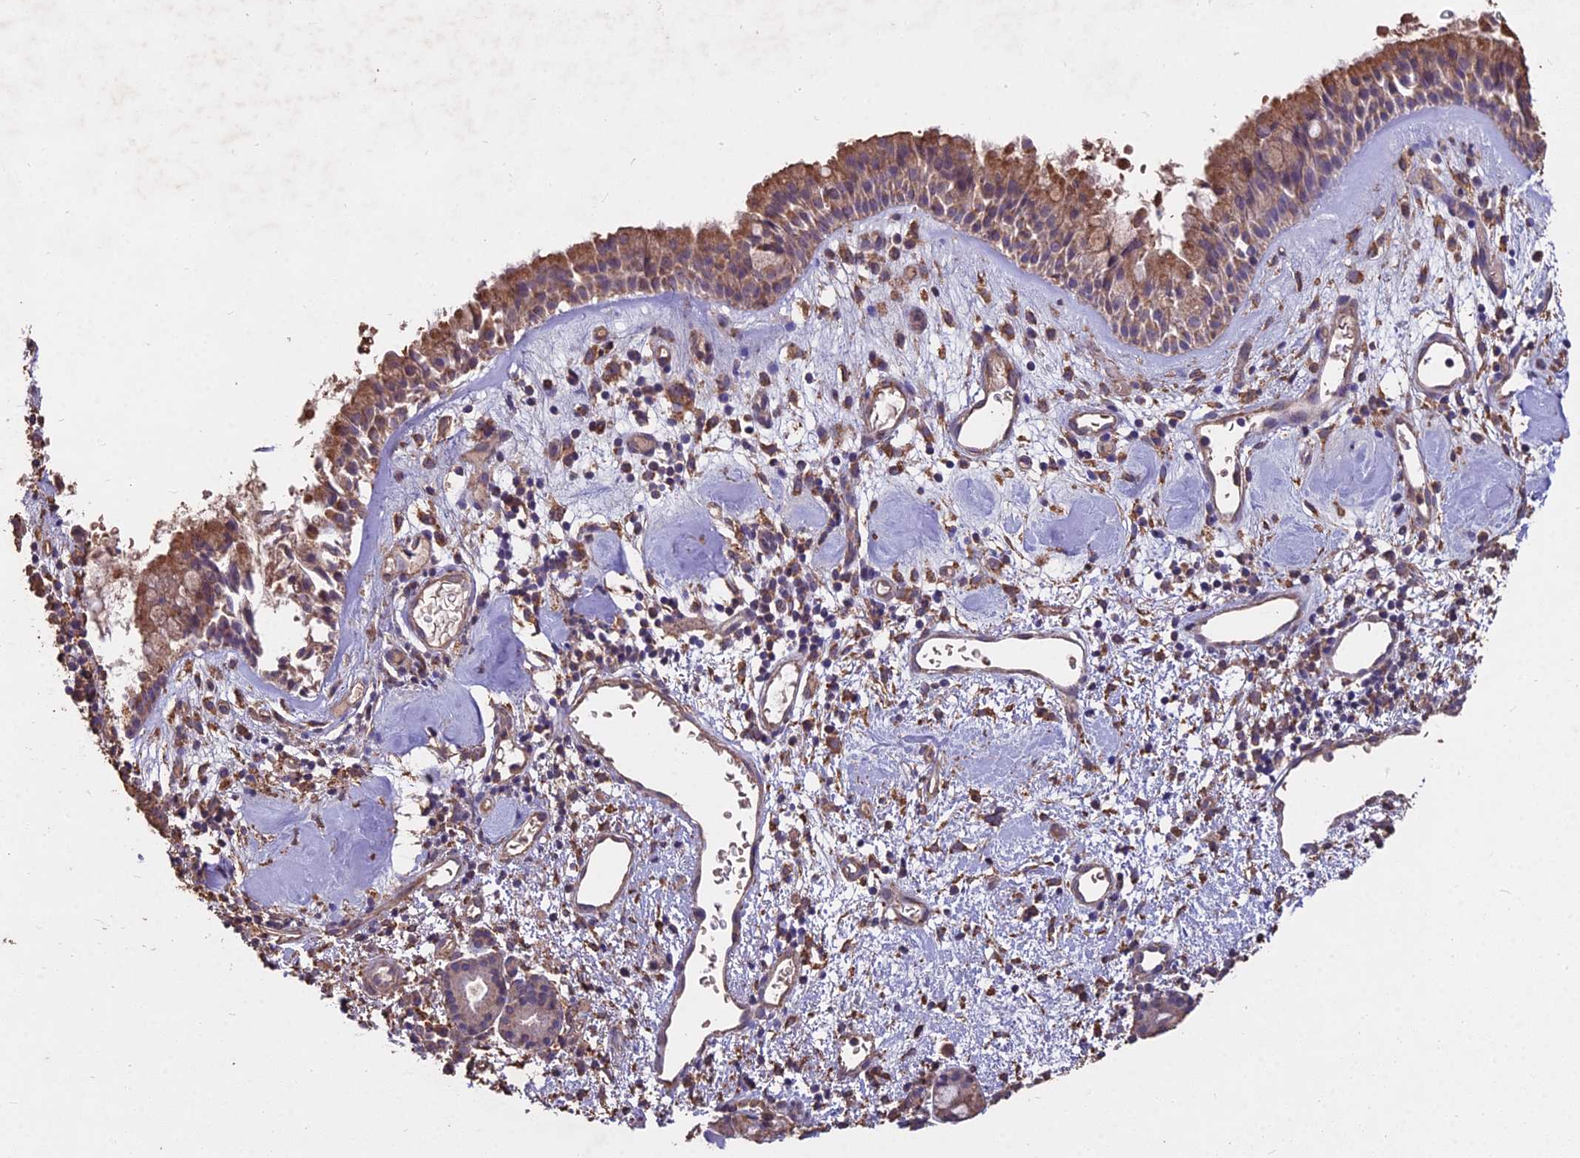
{"staining": {"intensity": "moderate", "quantity": ">75%", "location": "cytoplasmic/membranous"}, "tissue": "nasopharynx", "cell_type": "Respiratory epithelial cells", "image_type": "normal", "snomed": [{"axis": "morphology", "description": "Normal tissue, NOS"}, {"axis": "topography", "description": "Nasopharynx"}], "caption": "Brown immunohistochemical staining in unremarkable nasopharynx reveals moderate cytoplasmic/membranous staining in approximately >75% of respiratory epithelial cells.", "gene": "CEMIP2", "patient": {"sex": "male", "age": 82}}